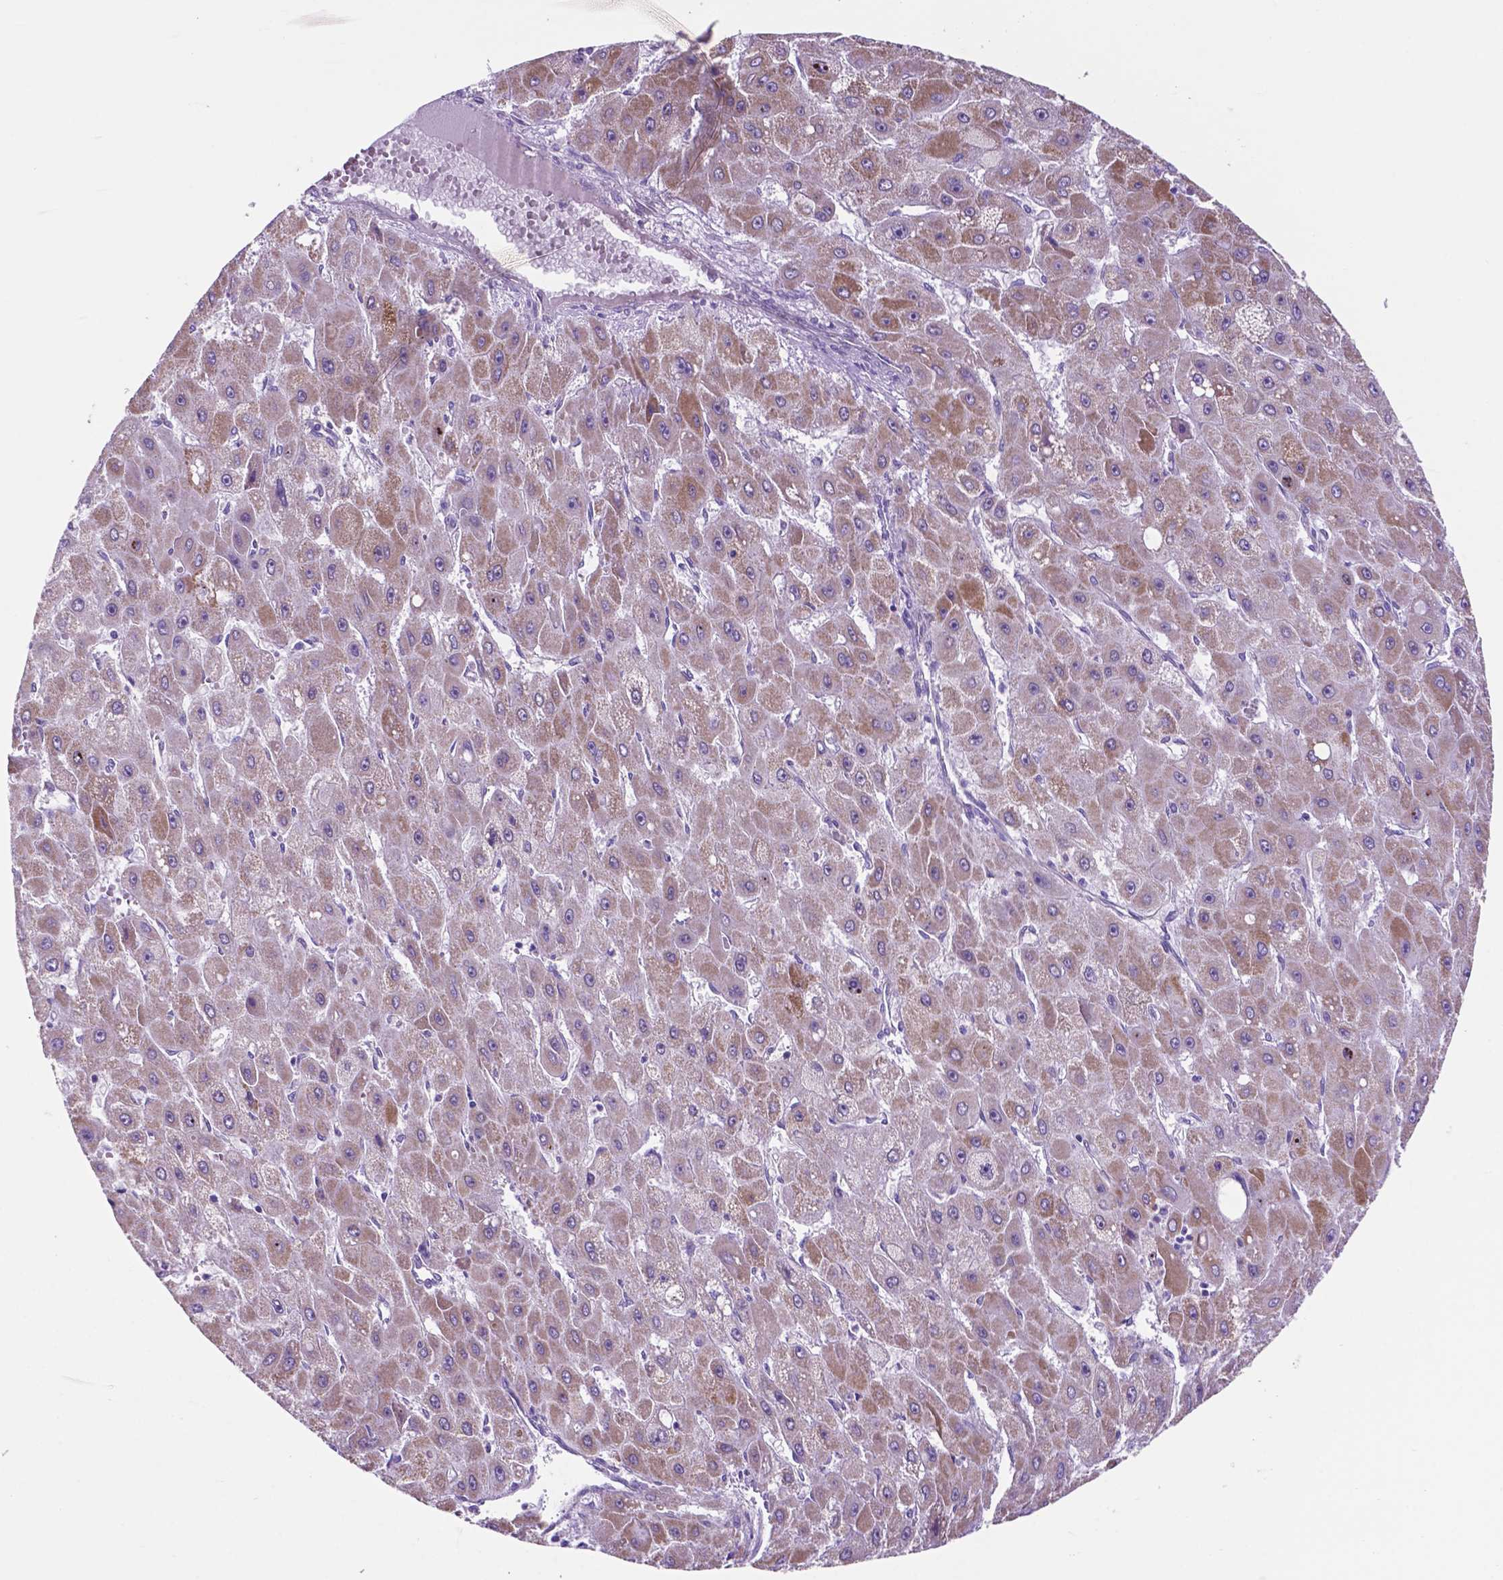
{"staining": {"intensity": "moderate", "quantity": "<25%", "location": "cytoplasmic/membranous"}, "tissue": "liver cancer", "cell_type": "Tumor cells", "image_type": "cancer", "snomed": [{"axis": "morphology", "description": "Carcinoma, Hepatocellular, NOS"}, {"axis": "topography", "description": "Liver"}], "caption": "Protein expression analysis of liver hepatocellular carcinoma exhibits moderate cytoplasmic/membranous positivity in approximately <25% of tumor cells. The protein of interest is stained brown, and the nuclei are stained in blue (DAB IHC with brightfield microscopy, high magnification).", "gene": "TMEM121B", "patient": {"sex": "female", "age": 25}}